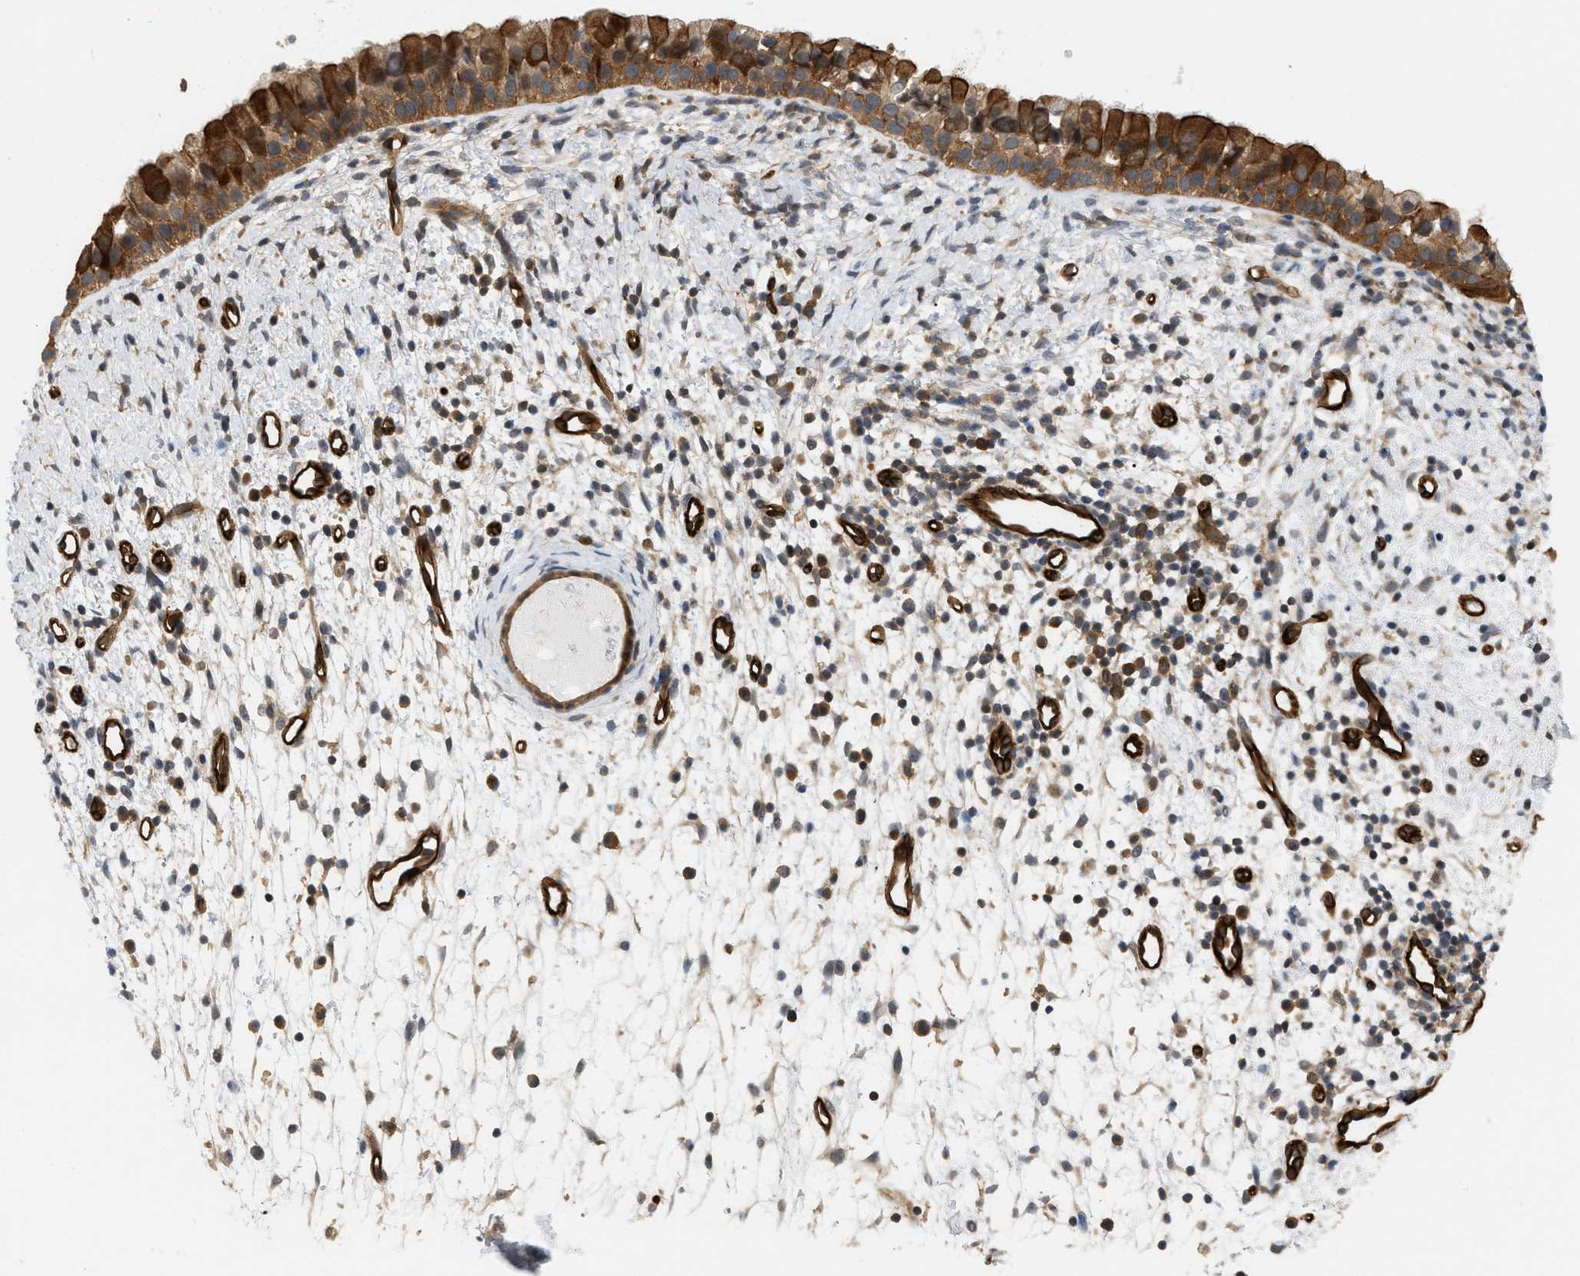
{"staining": {"intensity": "strong", "quantity": ">75%", "location": "cytoplasmic/membranous"}, "tissue": "nasopharynx", "cell_type": "Respiratory epithelial cells", "image_type": "normal", "snomed": [{"axis": "morphology", "description": "Normal tissue, NOS"}, {"axis": "topography", "description": "Nasopharynx"}], "caption": "Immunohistochemistry image of normal nasopharynx: human nasopharynx stained using immunohistochemistry displays high levels of strong protein expression localized specifically in the cytoplasmic/membranous of respiratory epithelial cells, appearing as a cytoplasmic/membranous brown color.", "gene": "PALMD", "patient": {"sex": "male", "age": 22}}